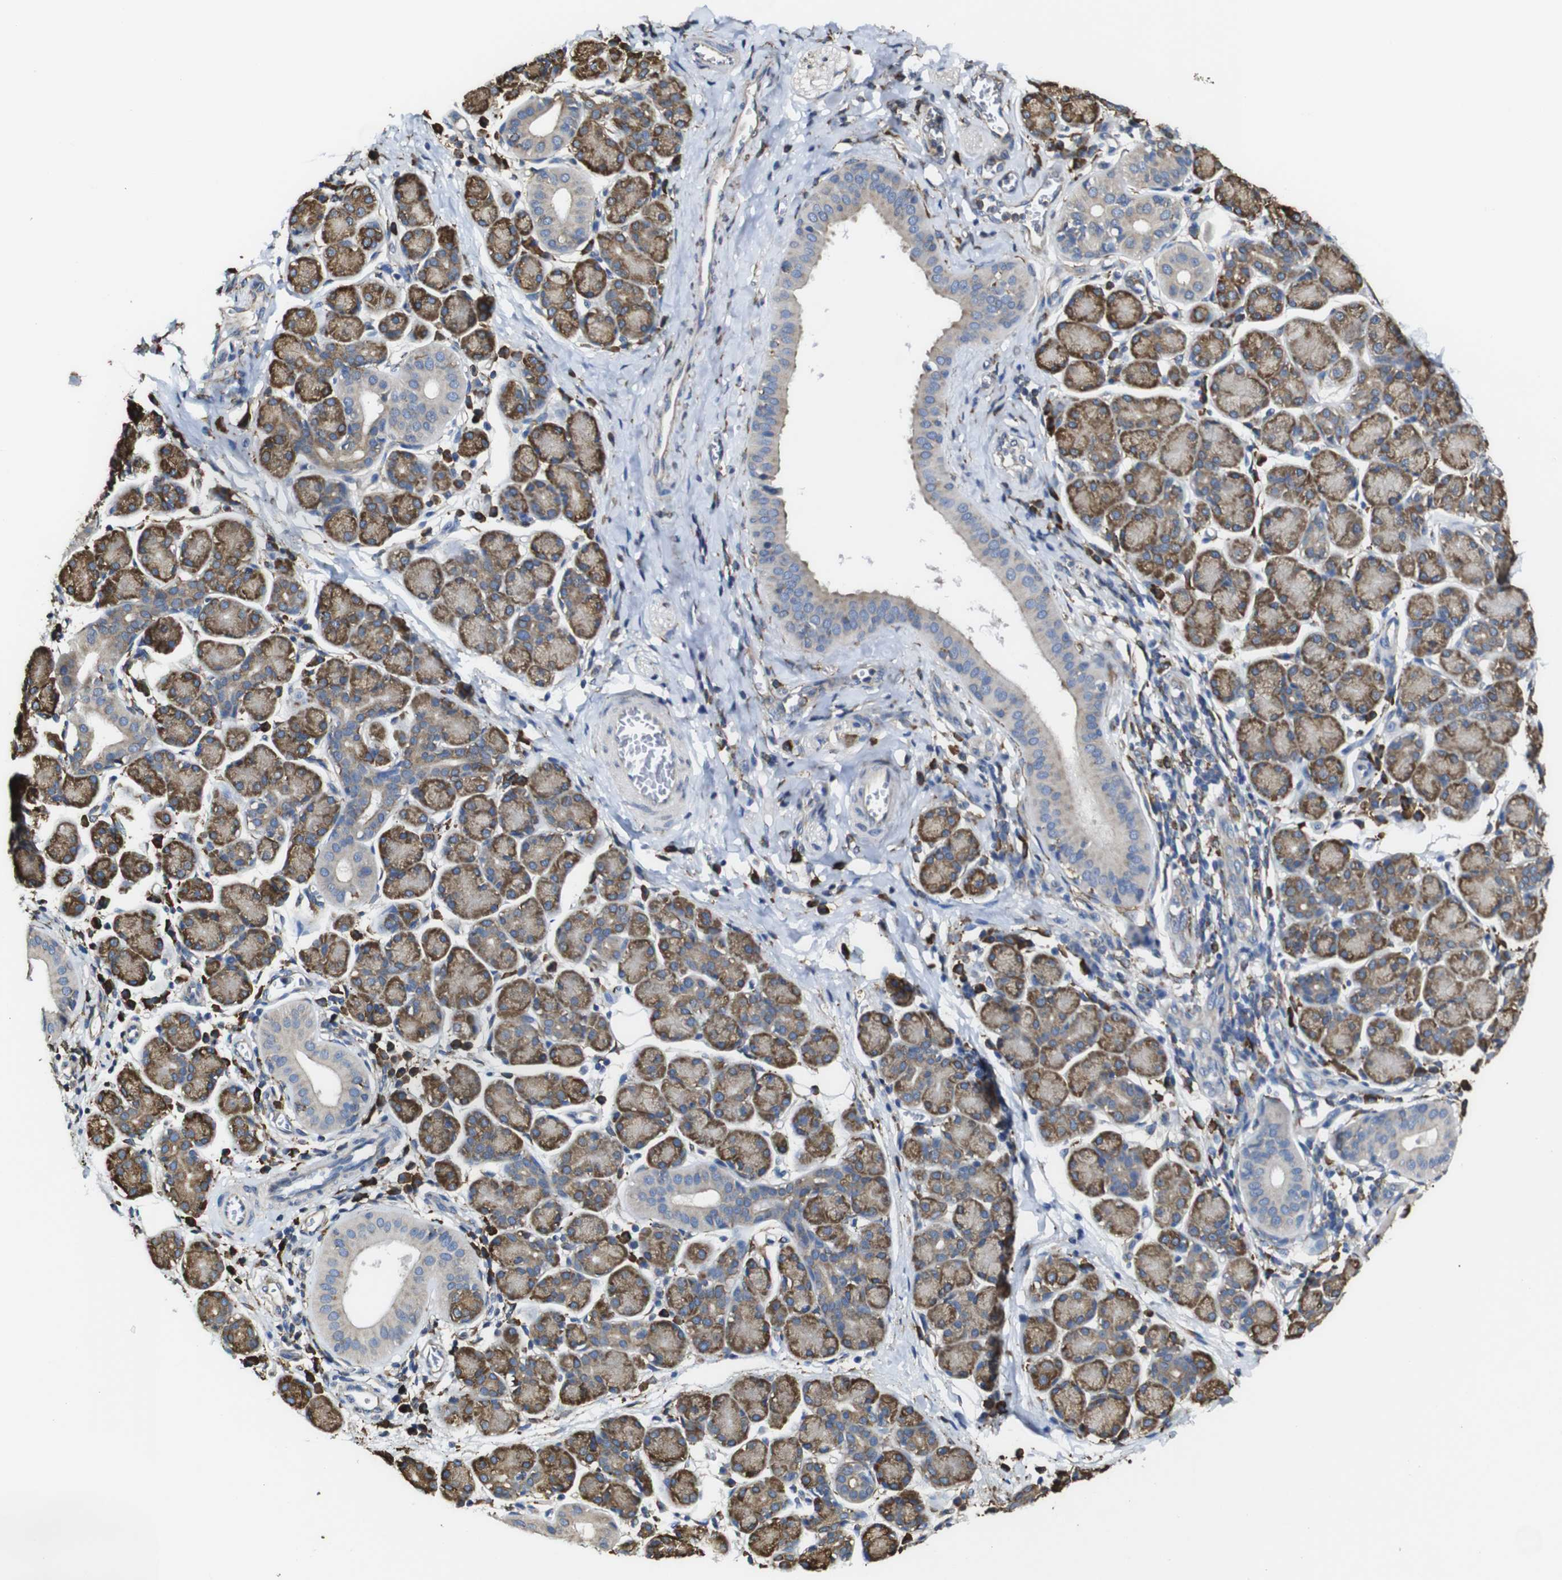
{"staining": {"intensity": "moderate", "quantity": ">75%", "location": "cytoplasmic/membranous"}, "tissue": "salivary gland", "cell_type": "Glandular cells", "image_type": "normal", "snomed": [{"axis": "morphology", "description": "Normal tissue, NOS"}, {"axis": "morphology", "description": "Inflammation, NOS"}, {"axis": "topography", "description": "Lymph node"}, {"axis": "topography", "description": "Salivary gland"}], "caption": "The micrograph demonstrates staining of normal salivary gland, revealing moderate cytoplasmic/membranous protein staining (brown color) within glandular cells. Immunohistochemistry (ihc) stains the protein of interest in brown and the nuclei are stained blue.", "gene": "PPIB", "patient": {"sex": "male", "age": 3}}